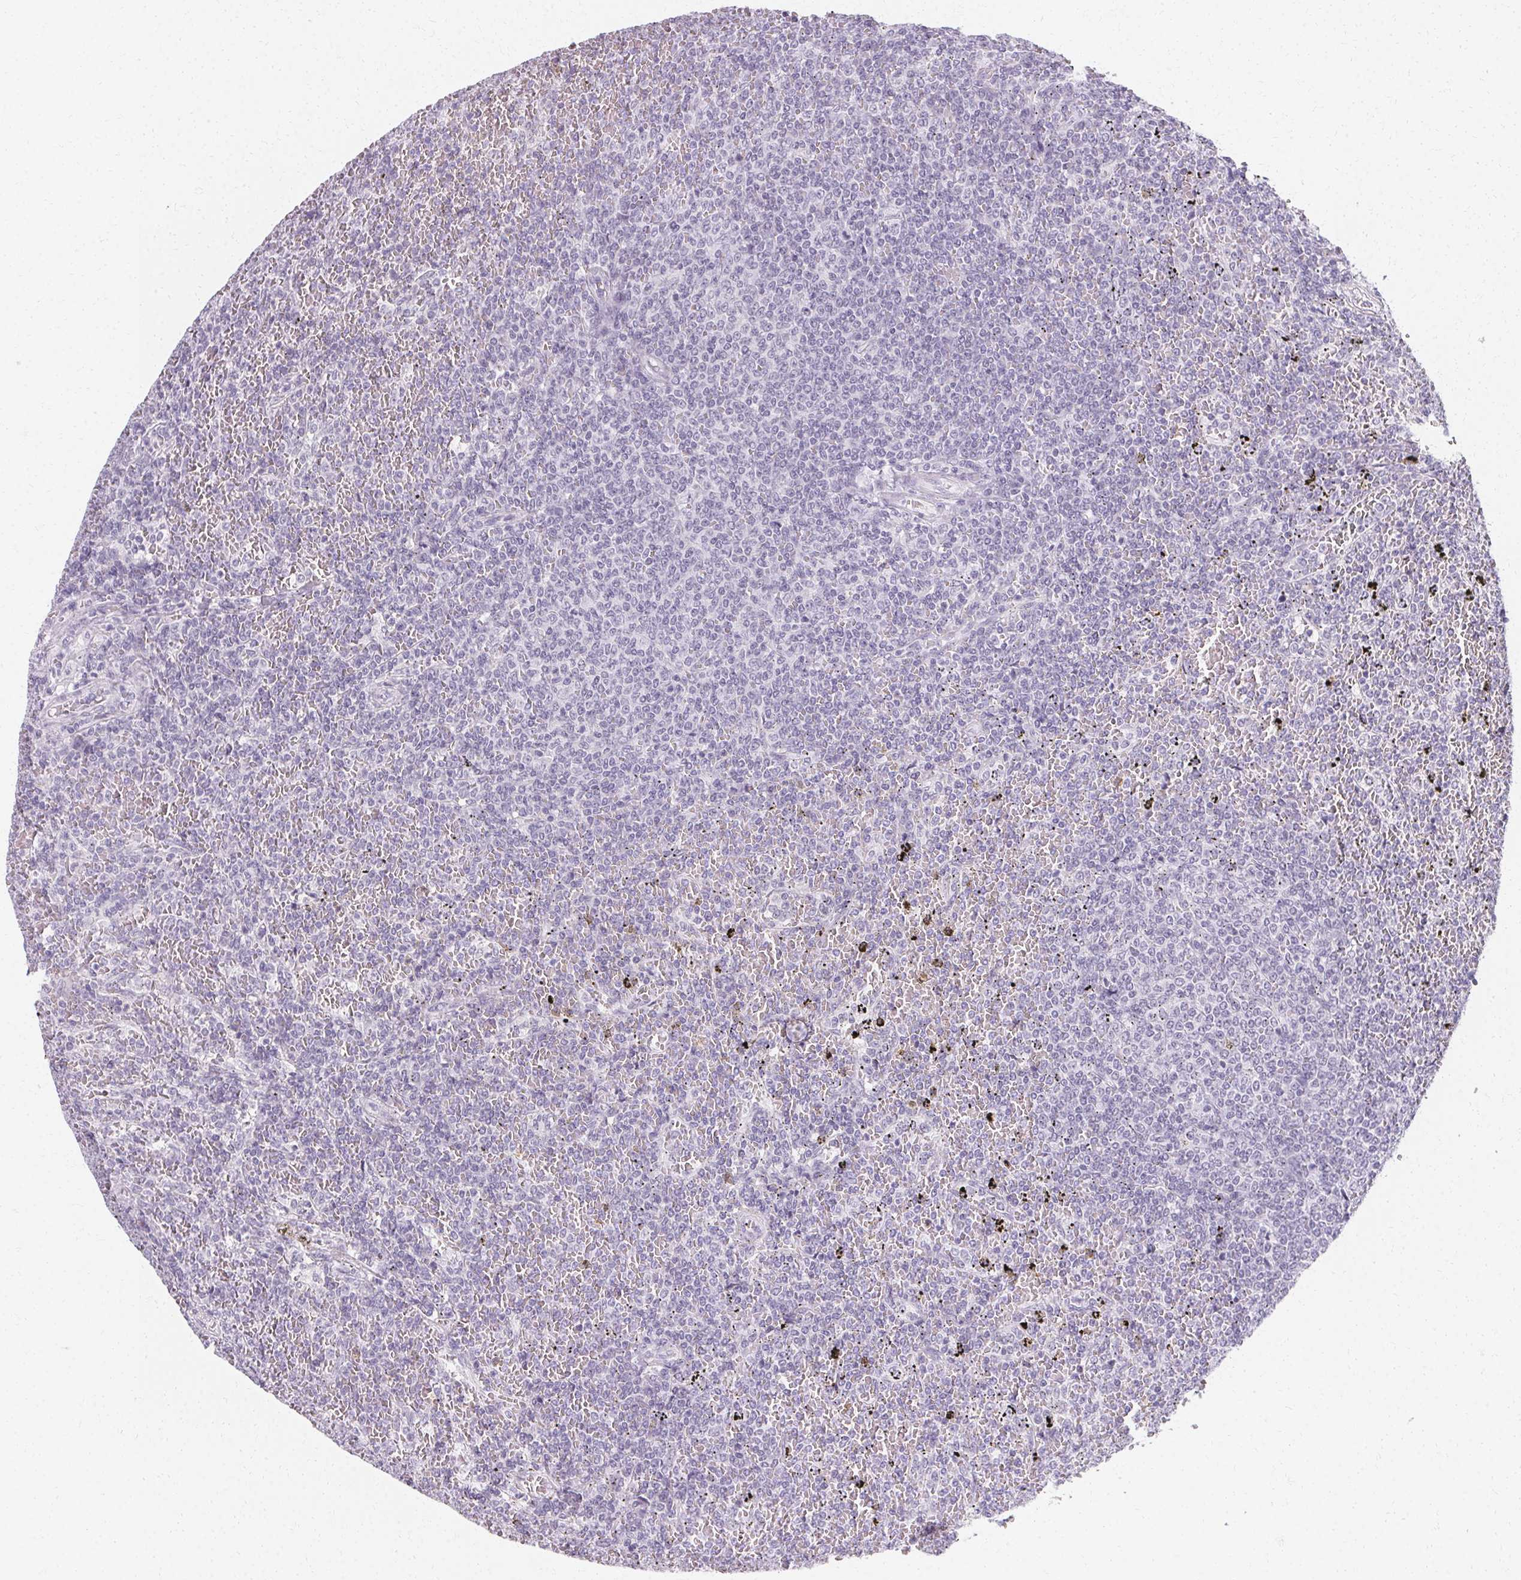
{"staining": {"intensity": "negative", "quantity": "none", "location": "none"}, "tissue": "lymphoma", "cell_type": "Tumor cells", "image_type": "cancer", "snomed": [{"axis": "morphology", "description": "Malignant lymphoma, non-Hodgkin's type, Low grade"}, {"axis": "topography", "description": "Spleen"}], "caption": "A micrograph of human low-grade malignant lymphoma, non-Hodgkin's type is negative for staining in tumor cells.", "gene": "SYNPR", "patient": {"sex": "female", "age": 77}}